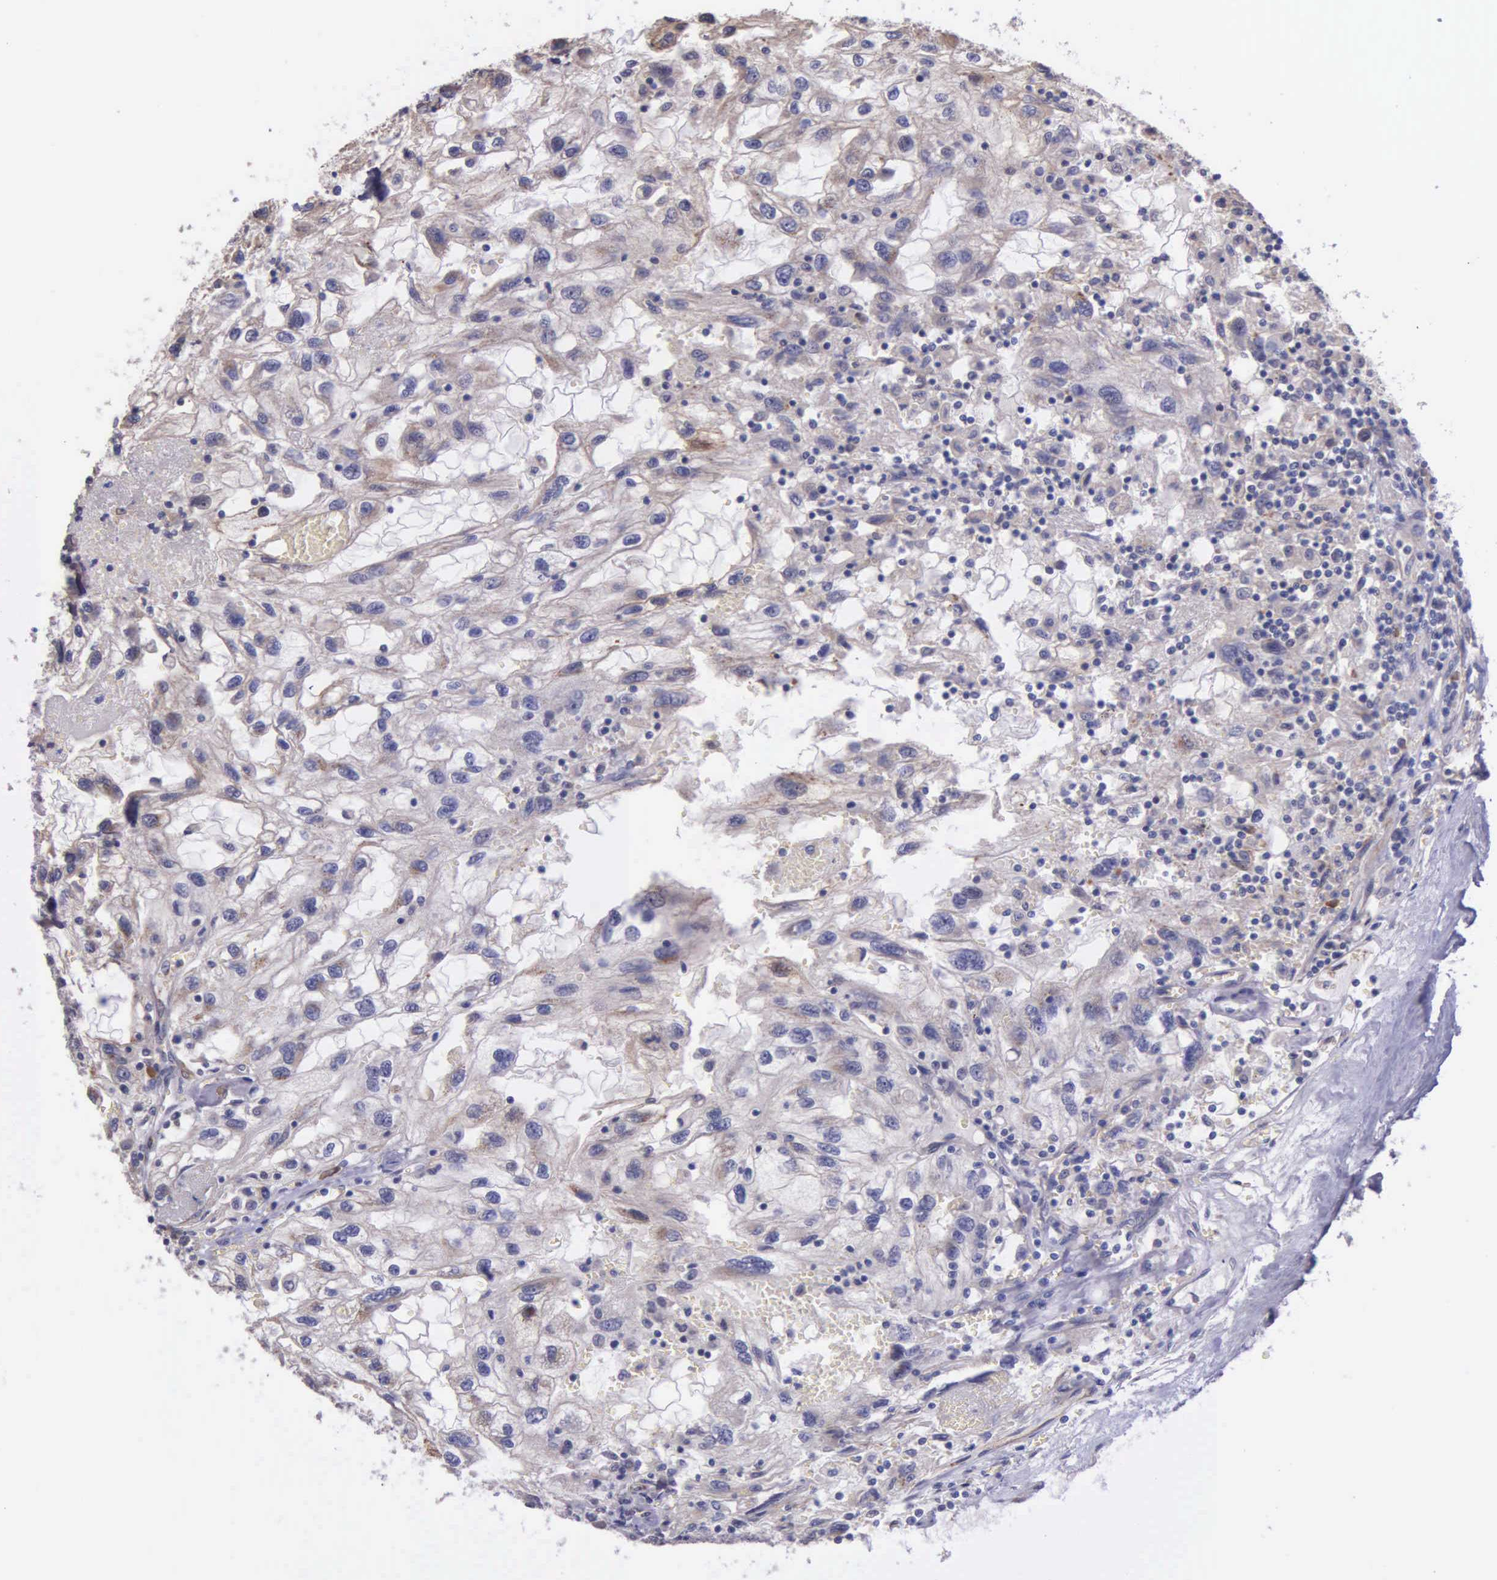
{"staining": {"intensity": "weak", "quantity": "25%-75%", "location": "cytoplasmic/membranous"}, "tissue": "renal cancer", "cell_type": "Tumor cells", "image_type": "cancer", "snomed": [{"axis": "morphology", "description": "Normal tissue, NOS"}, {"axis": "morphology", "description": "Adenocarcinoma, NOS"}, {"axis": "topography", "description": "Kidney"}], "caption": "Immunohistochemistry (IHC) staining of renal cancer, which displays low levels of weak cytoplasmic/membranous expression in about 25%-75% of tumor cells indicating weak cytoplasmic/membranous protein positivity. The staining was performed using DAB (3,3'-diaminobenzidine) (brown) for protein detection and nuclei were counterstained in hematoxylin (blue).", "gene": "ZC3H12B", "patient": {"sex": "male", "age": 71}}